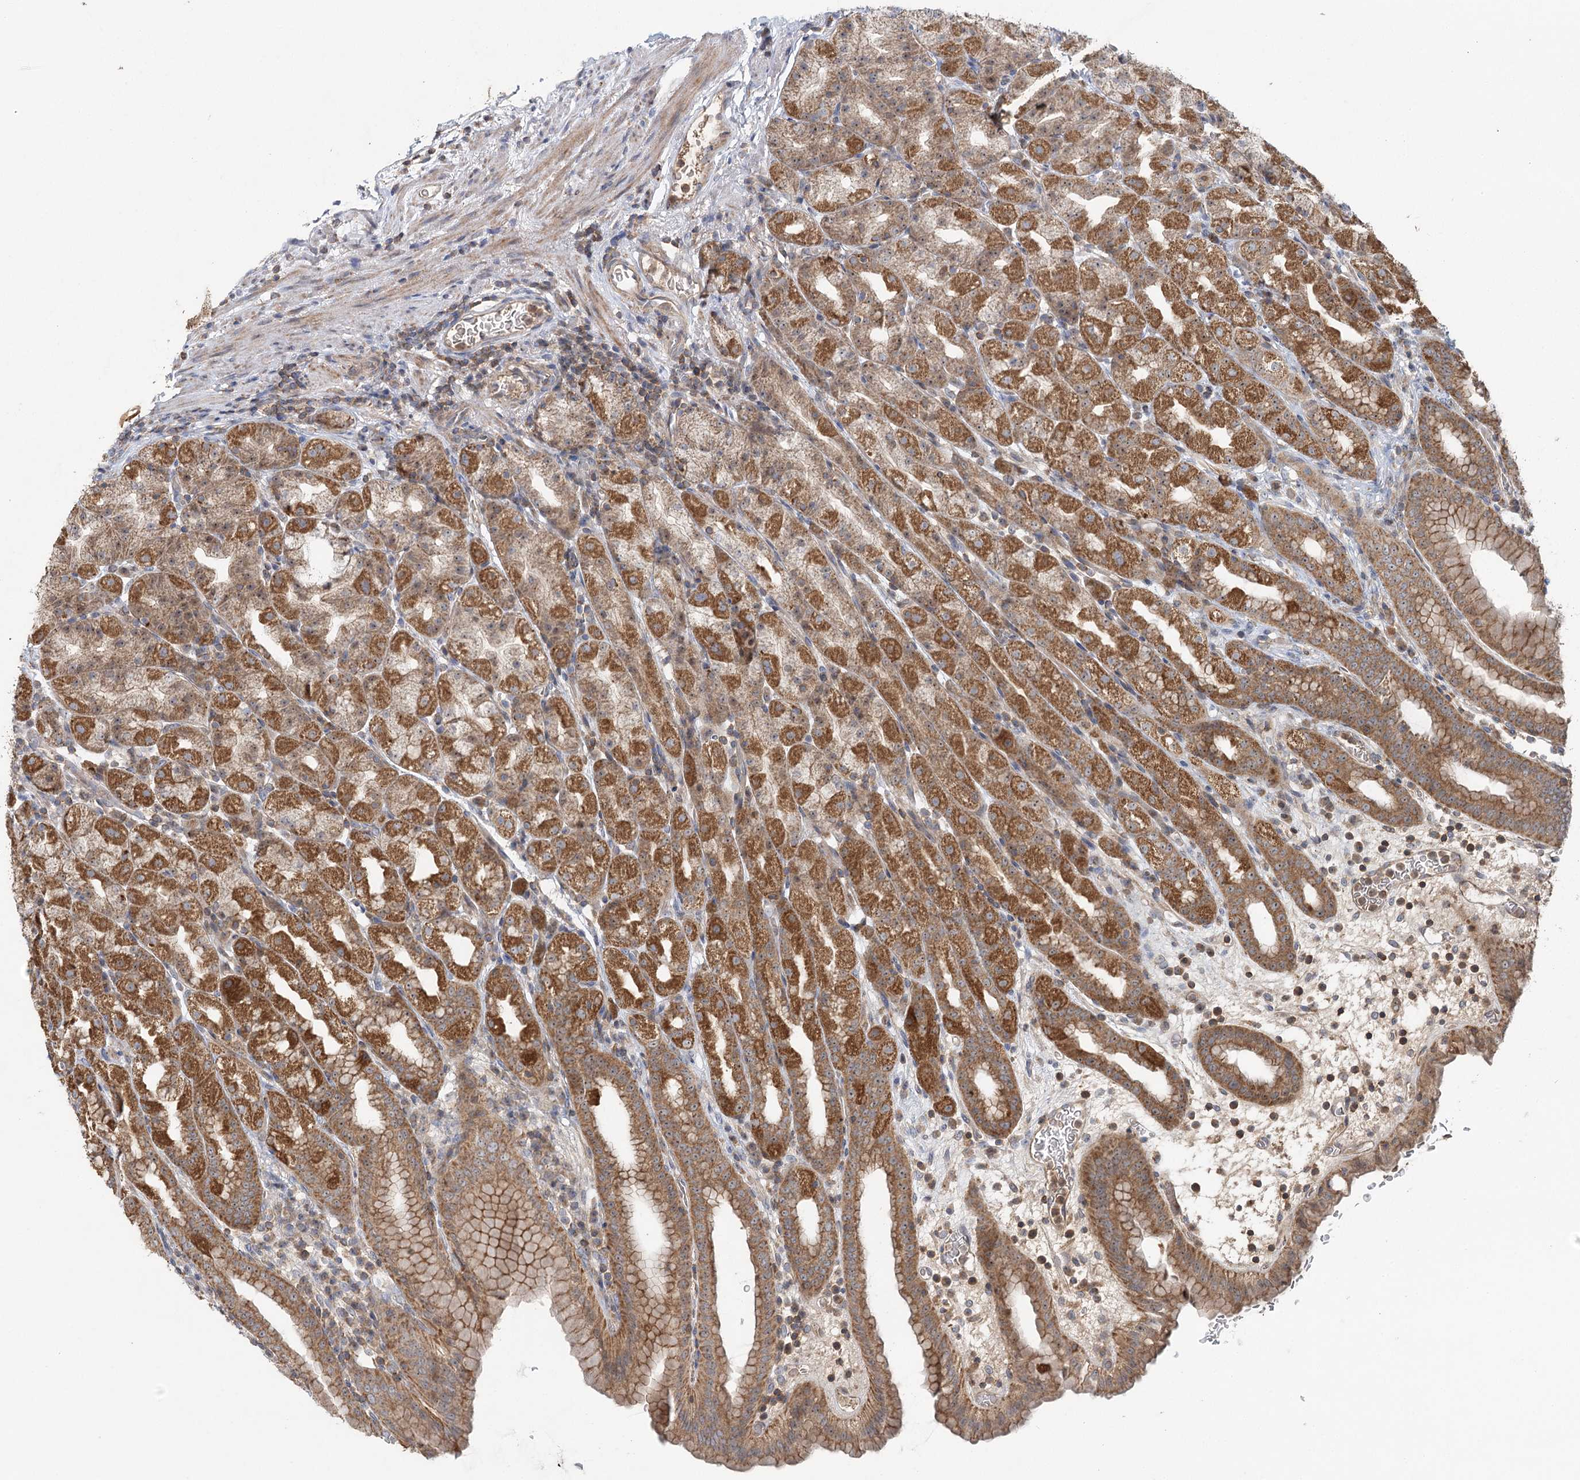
{"staining": {"intensity": "strong", "quantity": "25%-75%", "location": "cytoplasmic/membranous"}, "tissue": "stomach", "cell_type": "Glandular cells", "image_type": "normal", "snomed": [{"axis": "morphology", "description": "Normal tissue, NOS"}, {"axis": "topography", "description": "Stomach, upper"}], "caption": "Immunohistochemistry (IHC) micrograph of benign stomach: human stomach stained using immunohistochemistry reveals high levels of strong protein expression localized specifically in the cytoplasmic/membranous of glandular cells, appearing as a cytoplasmic/membranous brown color.", "gene": "ENSG00000273217", "patient": {"sex": "male", "age": 68}}